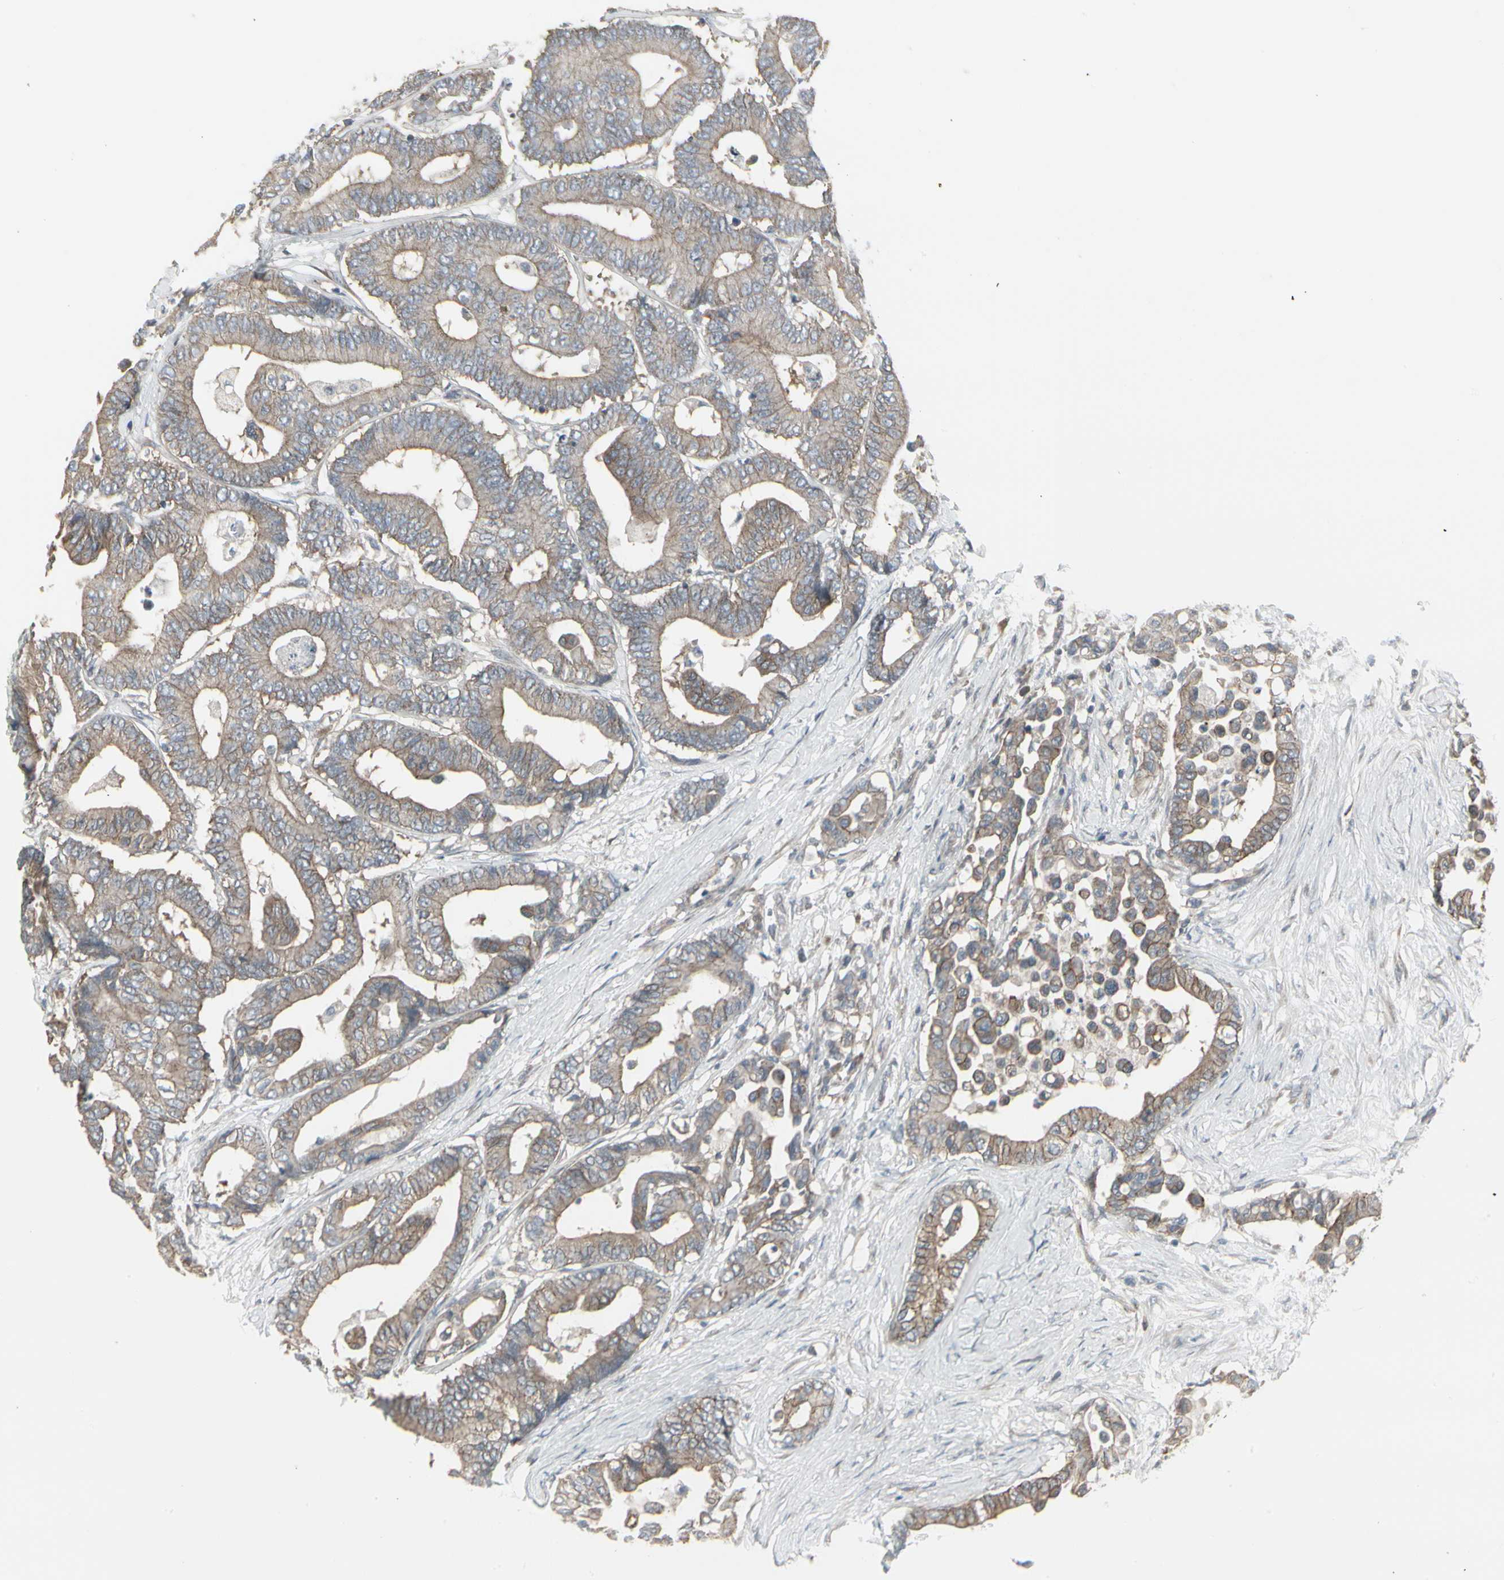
{"staining": {"intensity": "moderate", "quantity": ">75%", "location": "cytoplasmic/membranous"}, "tissue": "colorectal cancer", "cell_type": "Tumor cells", "image_type": "cancer", "snomed": [{"axis": "morphology", "description": "Normal tissue, NOS"}, {"axis": "morphology", "description": "Adenocarcinoma, NOS"}, {"axis": "topography", "description": "Colon"}], "caption": "DAB immunohistochemical staining of human colorectal cancer shows moderate cytoplasmic/membranous protein positivity in approximately >75% of tumor cells. (Stains: DAB in brown, nuclei in blue, Microscopy: brightfield microscopy at high magnification).", "gene": "EPS15", "patient": {"sex": "male", "age": 82}}